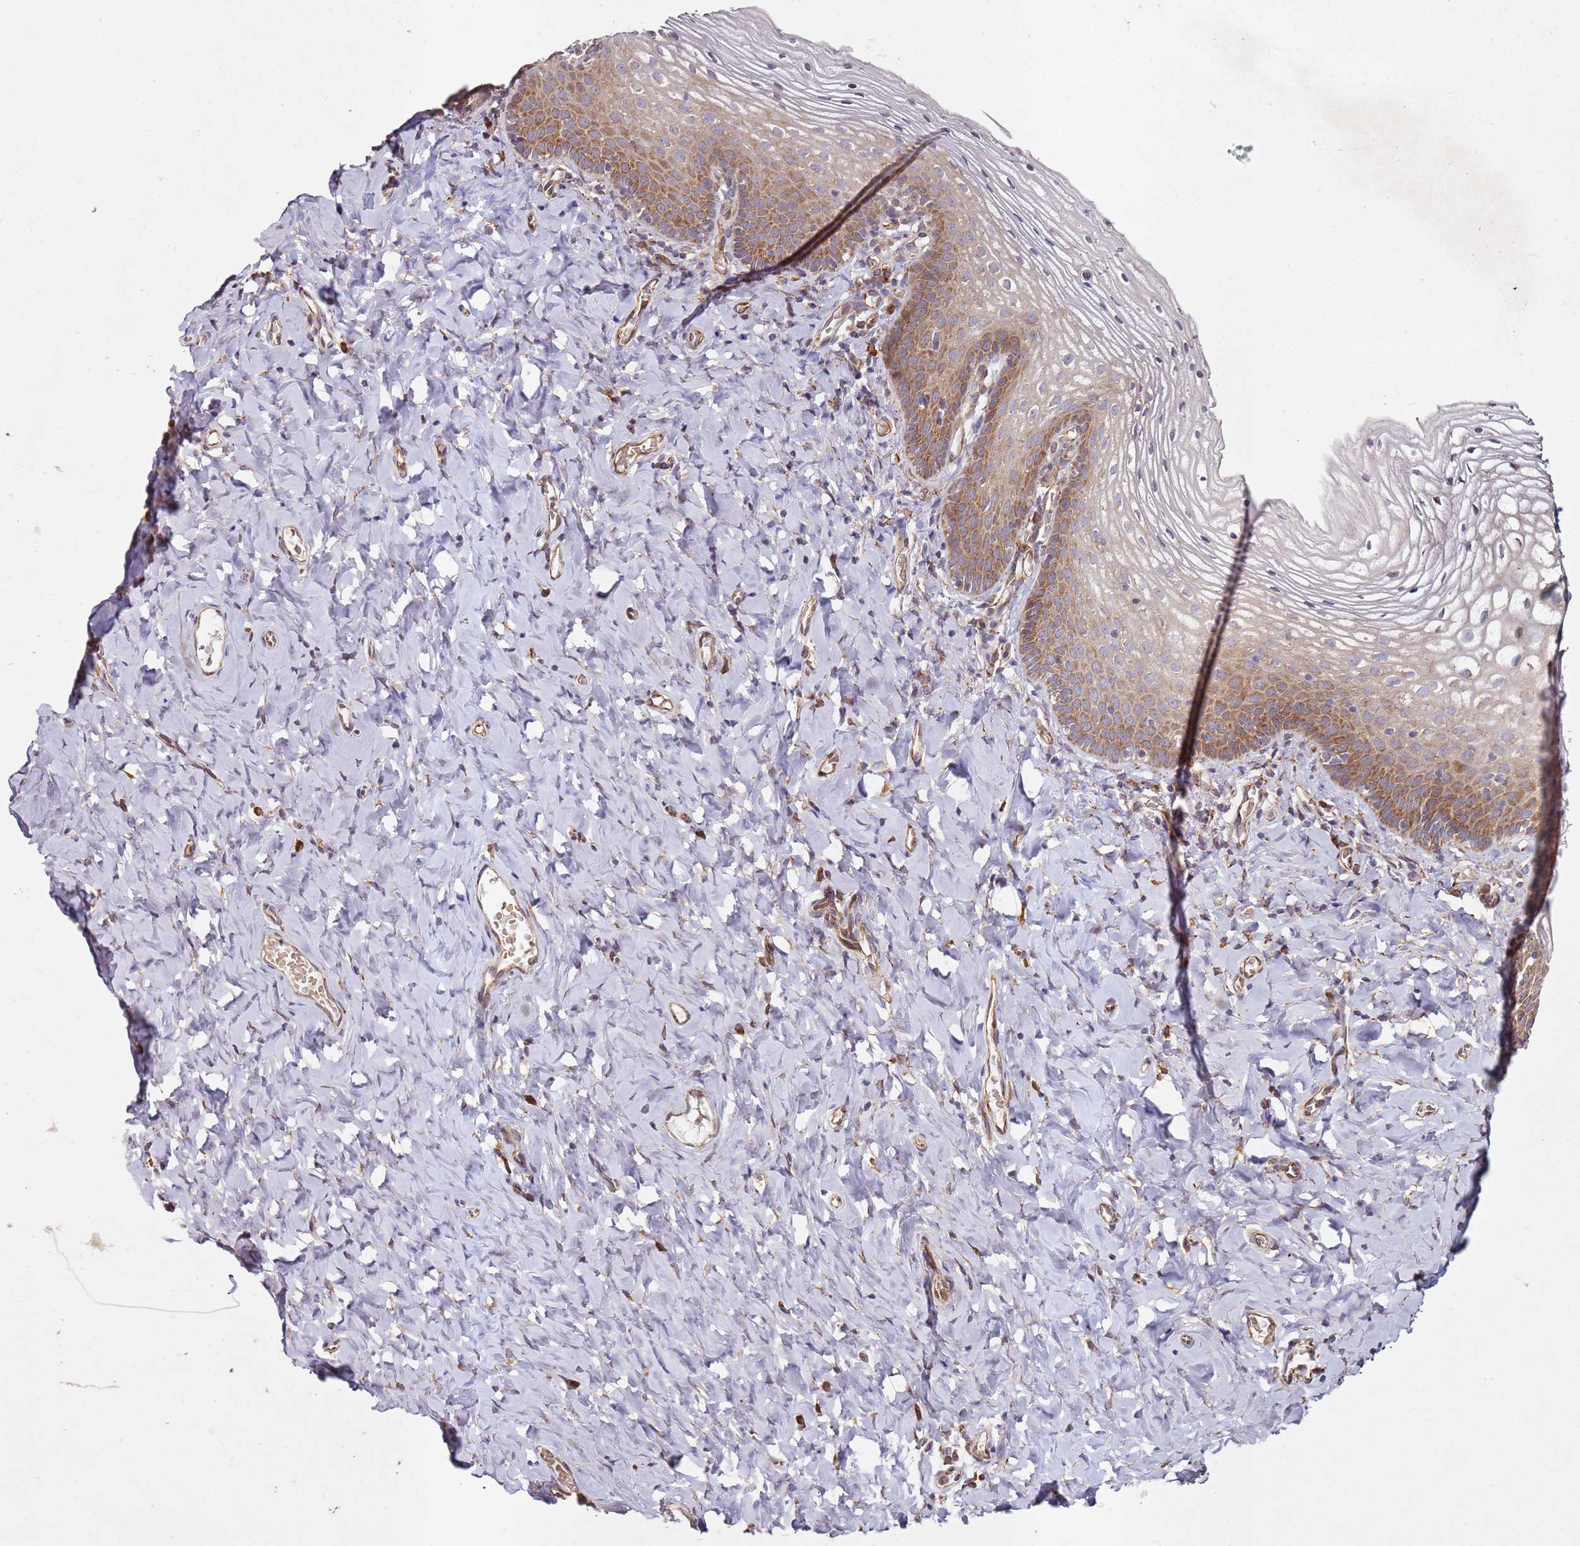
{"staining": {"intensity": "moderate", "quantity": "25%-75%", "location": "cytoplasmic/membranous"}, "tissue": "vagina", "cell_type": "Squamous epithelial cells", "image_type": "normal", "snomed": [{"axis": "morphology", "description": "Normal tissue, NOS"}, {"axis": "topography", "description": "Vagina"}], "caption": "DAB immunohistochemical staining of benign human vagina exhibits moderate cytoplasmic/membranous protein staining in approximately 25%-75% of squamous epithelial cells.", "gene": "ARFRP1", "patient": {"sex": "female", "age": 60}}